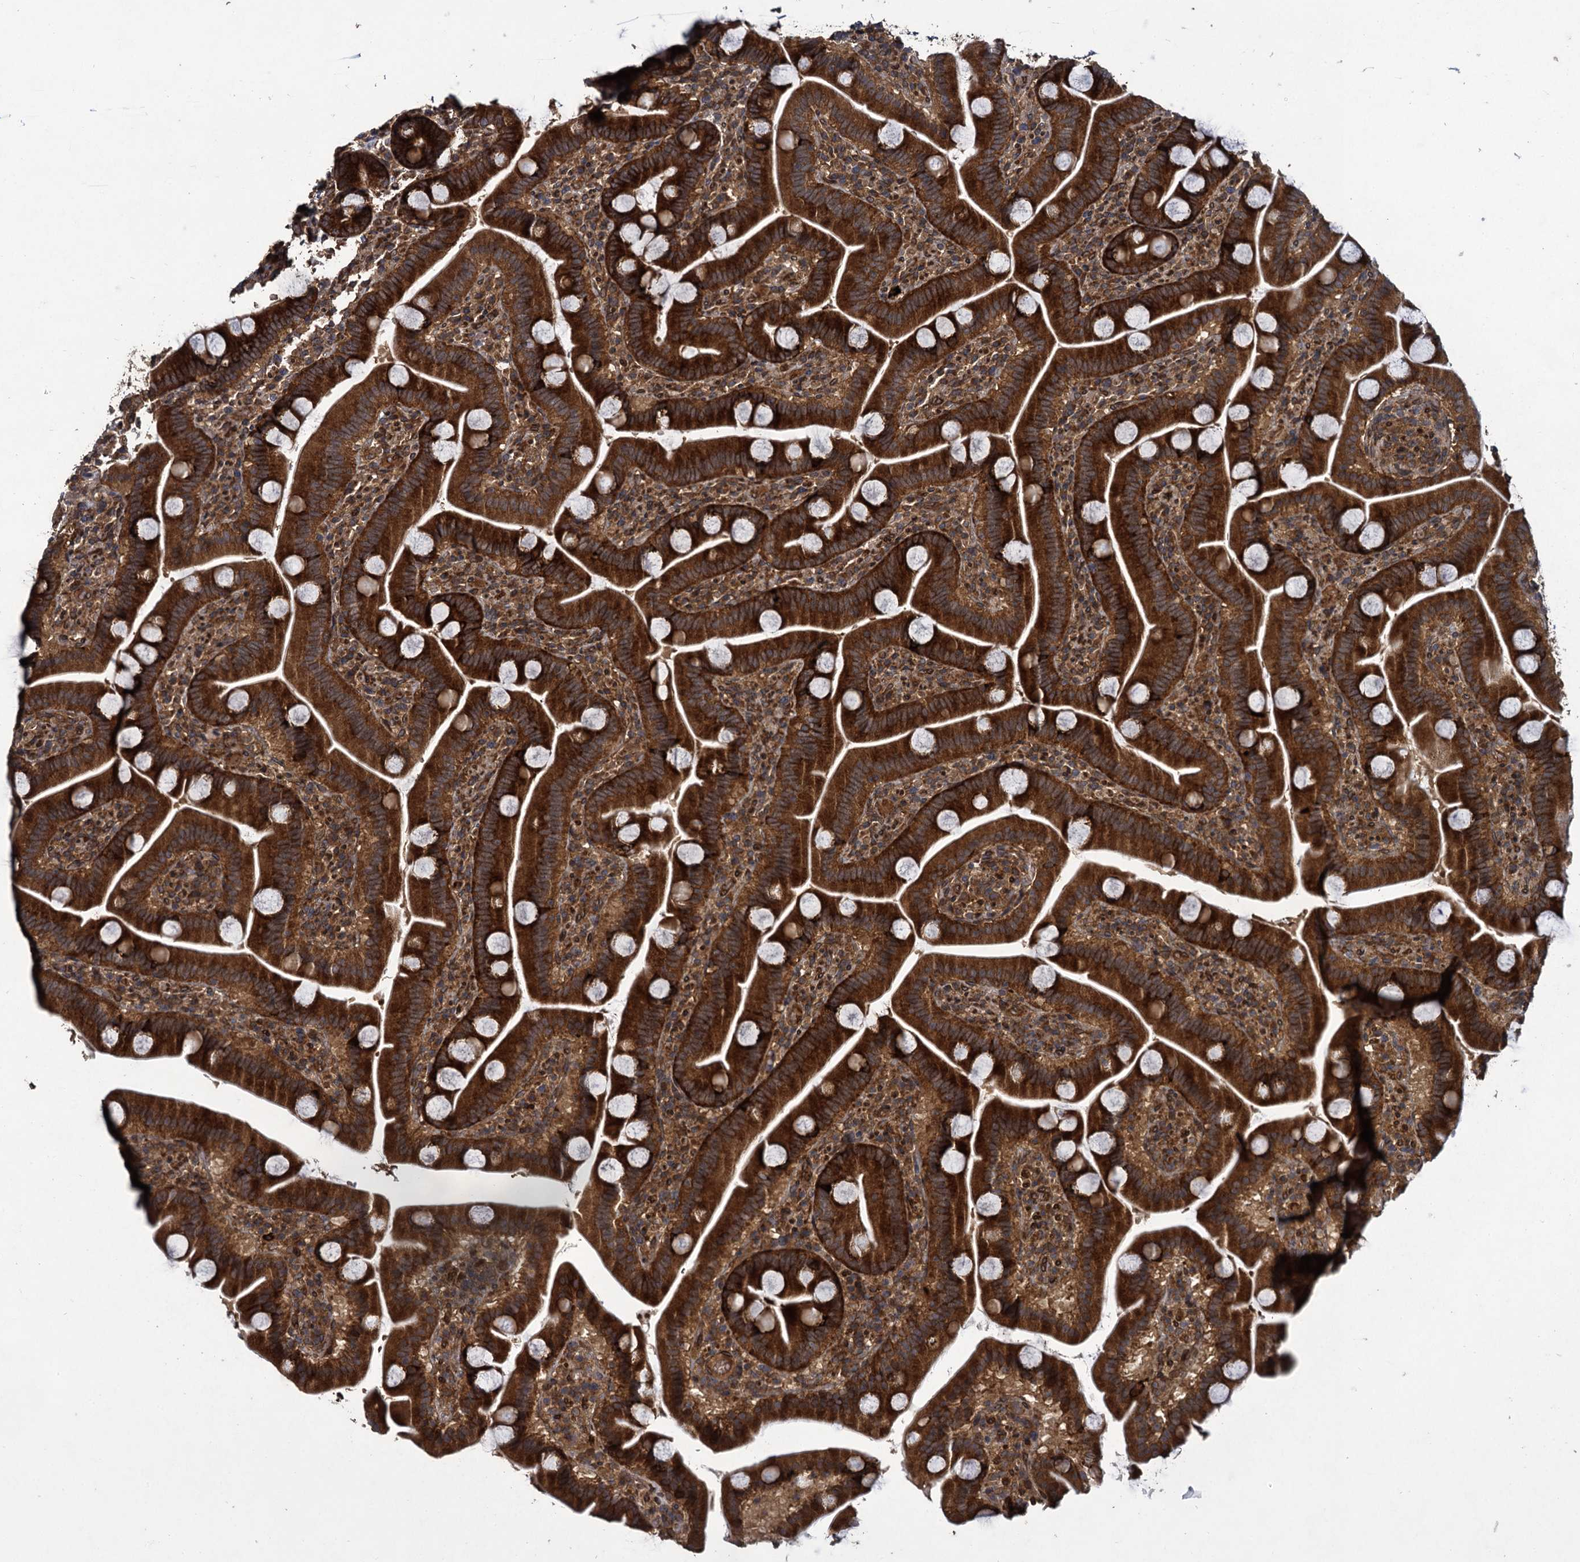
{"staining": {"intensity": "strong", "quantity": ">75%", "location": "cytoplasmic/membranous"}, "tissue": "duodenum", "cell_type": "Glandular cells", "image_type": "normal", "snomed": [{"axis": "morphology", "description": "Normal tissue, NOS"}, {"axis": "topography", "description": "Duodenum"}], "caption": "Immunohistochemical staining of unremarkable duodenum reveals high levels of strong cytoplasmic/membranous staining in about >75% of glandular cells.", "gene": "DCP1B", "patient": {"sex": "male", "age": 55}}